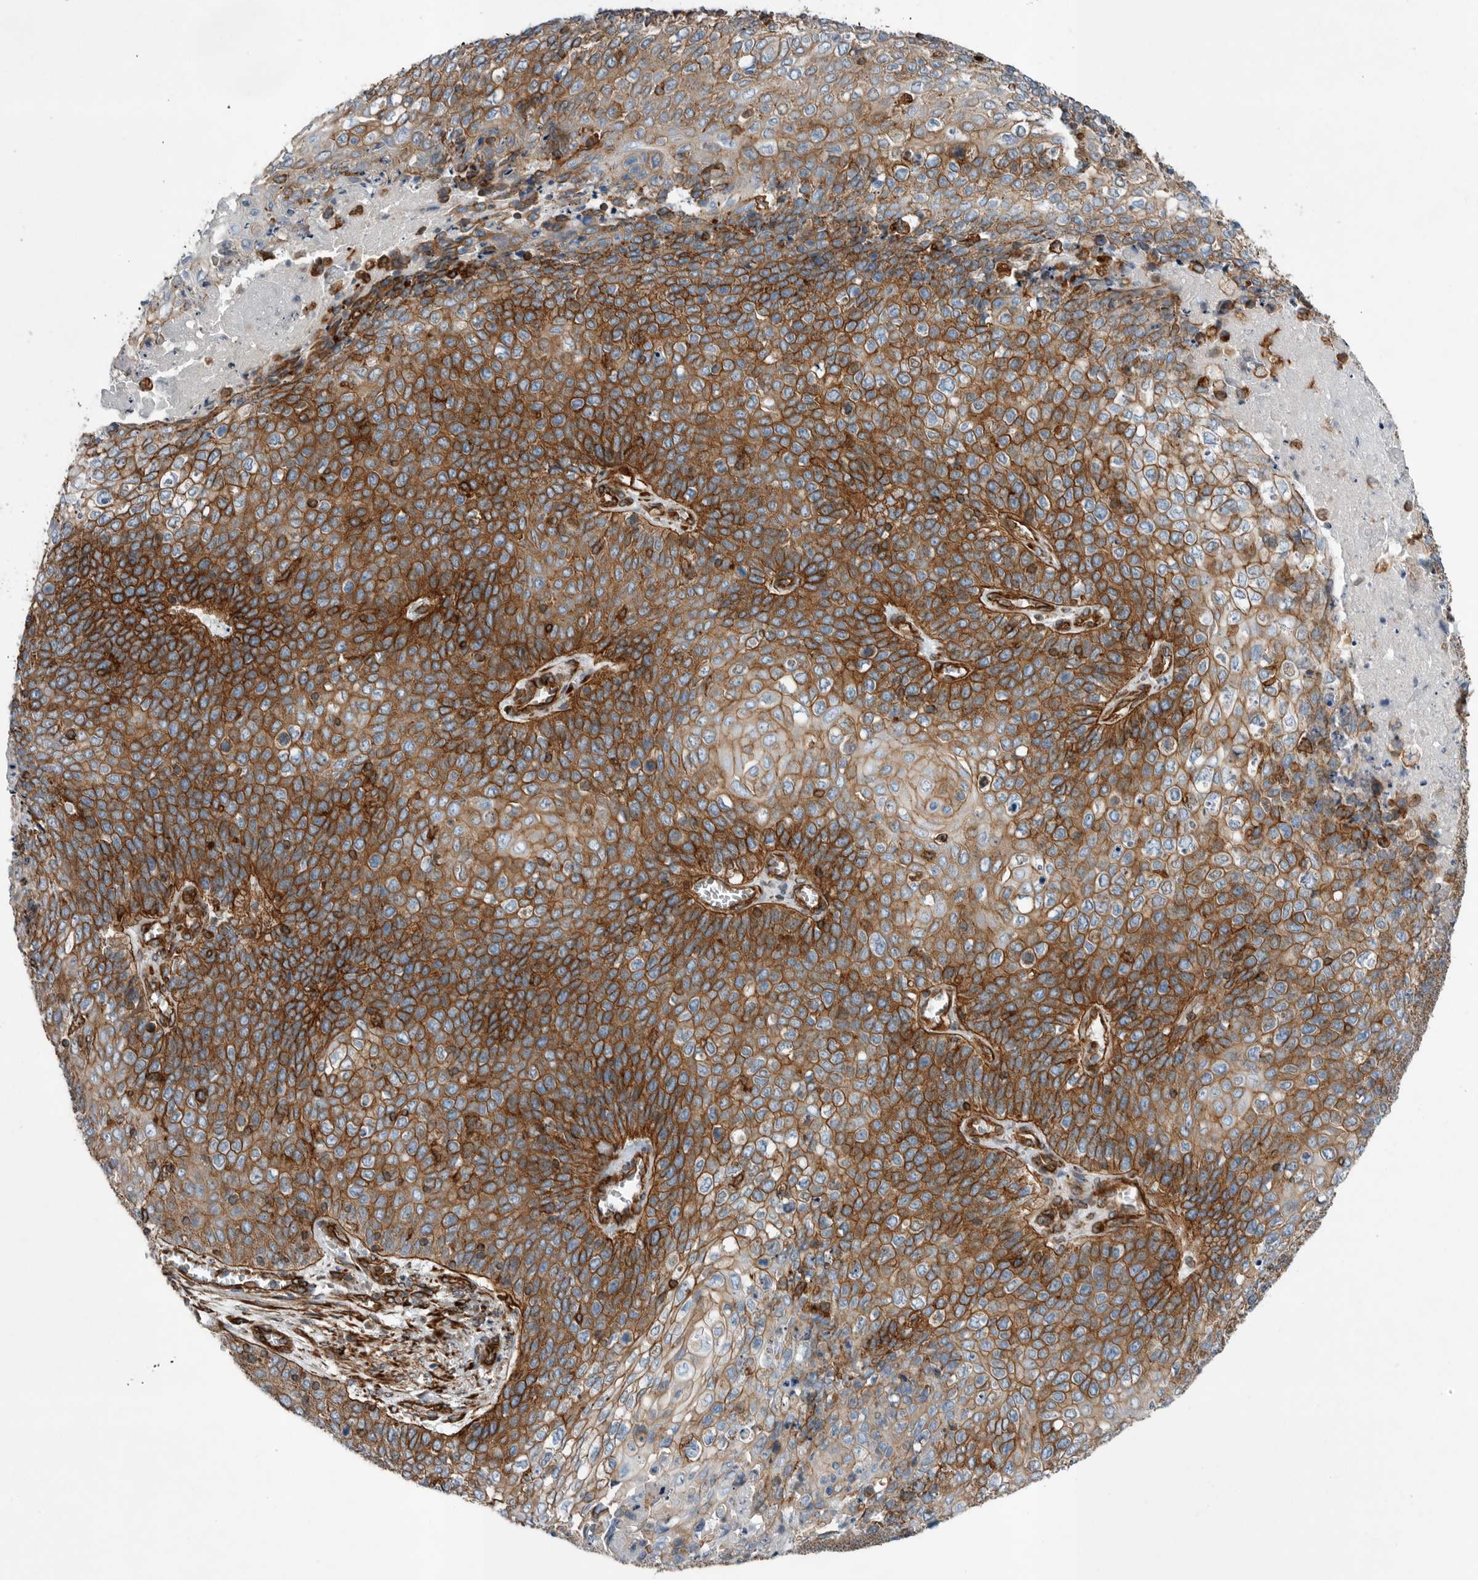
{"staining": {"intensity": "strong", "quantity": ">75%", "location": "cytoplasmic/membranous"}, "tissue": "cervical cancer", "cell_type": "Tumor cells", "image_type": "cancer", "snomed": [{"axis": "morphology", "description": "Squamous cell carcinoma, NOS"}, {"axis": "topography", "description": "Cervix"}], "caption": "Immunohistochemistry (DAB (3,3'-diaminobenzidine)) staining of cervical squamous cell carcinoma exhibits strong cytoplasmic/membranous protein expression in approximately >75% of tumor cells.", "gene": "PLEC", "patient": {"sex": "female", "age": 39}}